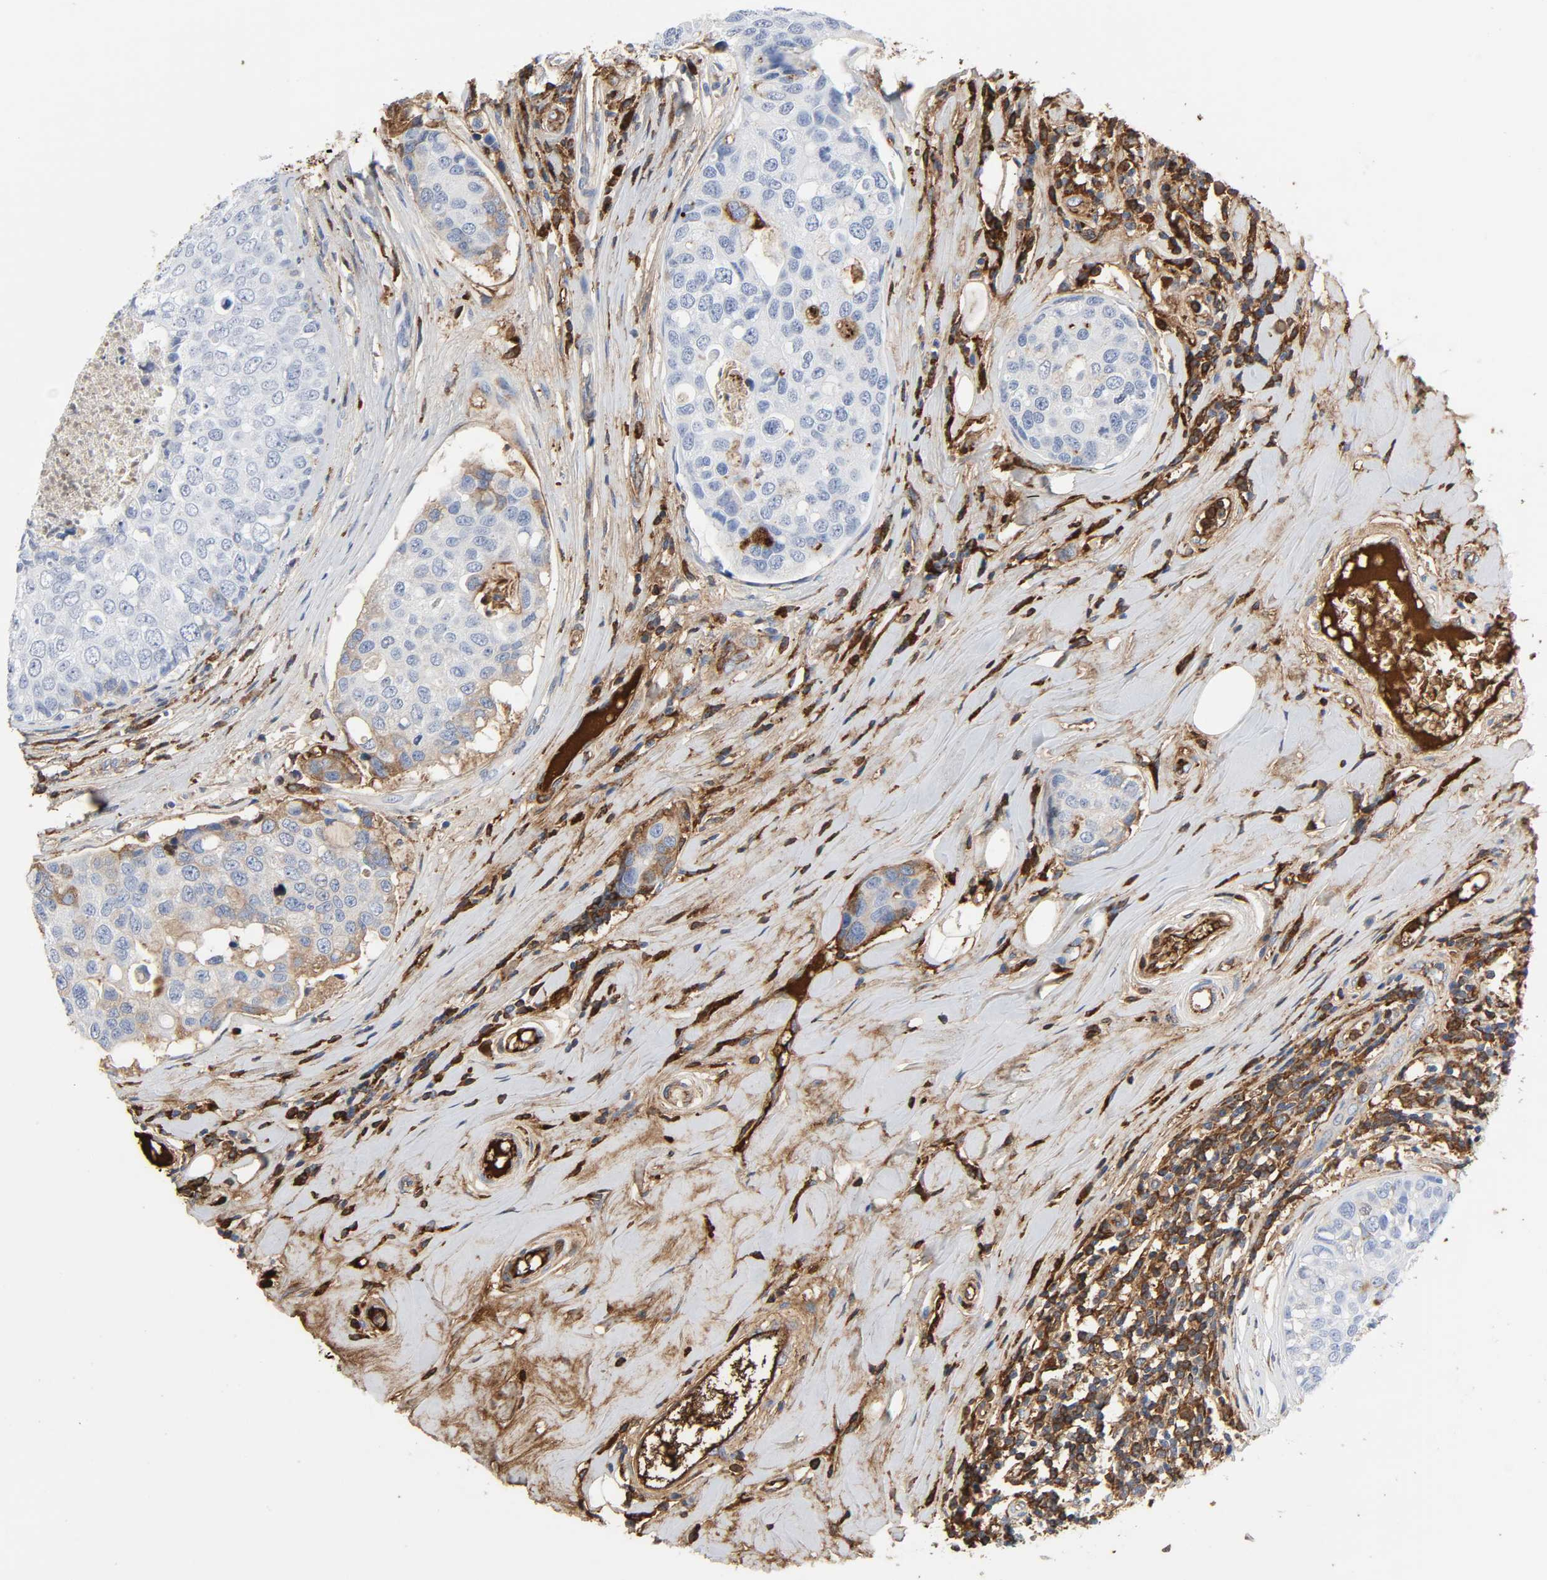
{"staining": {"intensity": "moderate", "quantity": "<25%", "location": "cytoplasmic/membranous"}, "tissue": "breast cancer", "cell_type": "Tumor cells", "image_type": "cancer", "snomed": [{"axis": "morphology", "description": "Duct carcinoma"}, {"axis": "topography", "description": "Breast"}], "caption": "DAB immunohistochemical staining of human breast cancer shows moderate cytoplasmic/membranous protein expression in about <25% of tumor cells.", "gene": "C3", "patient": {"sex": "female", "age": 27}}